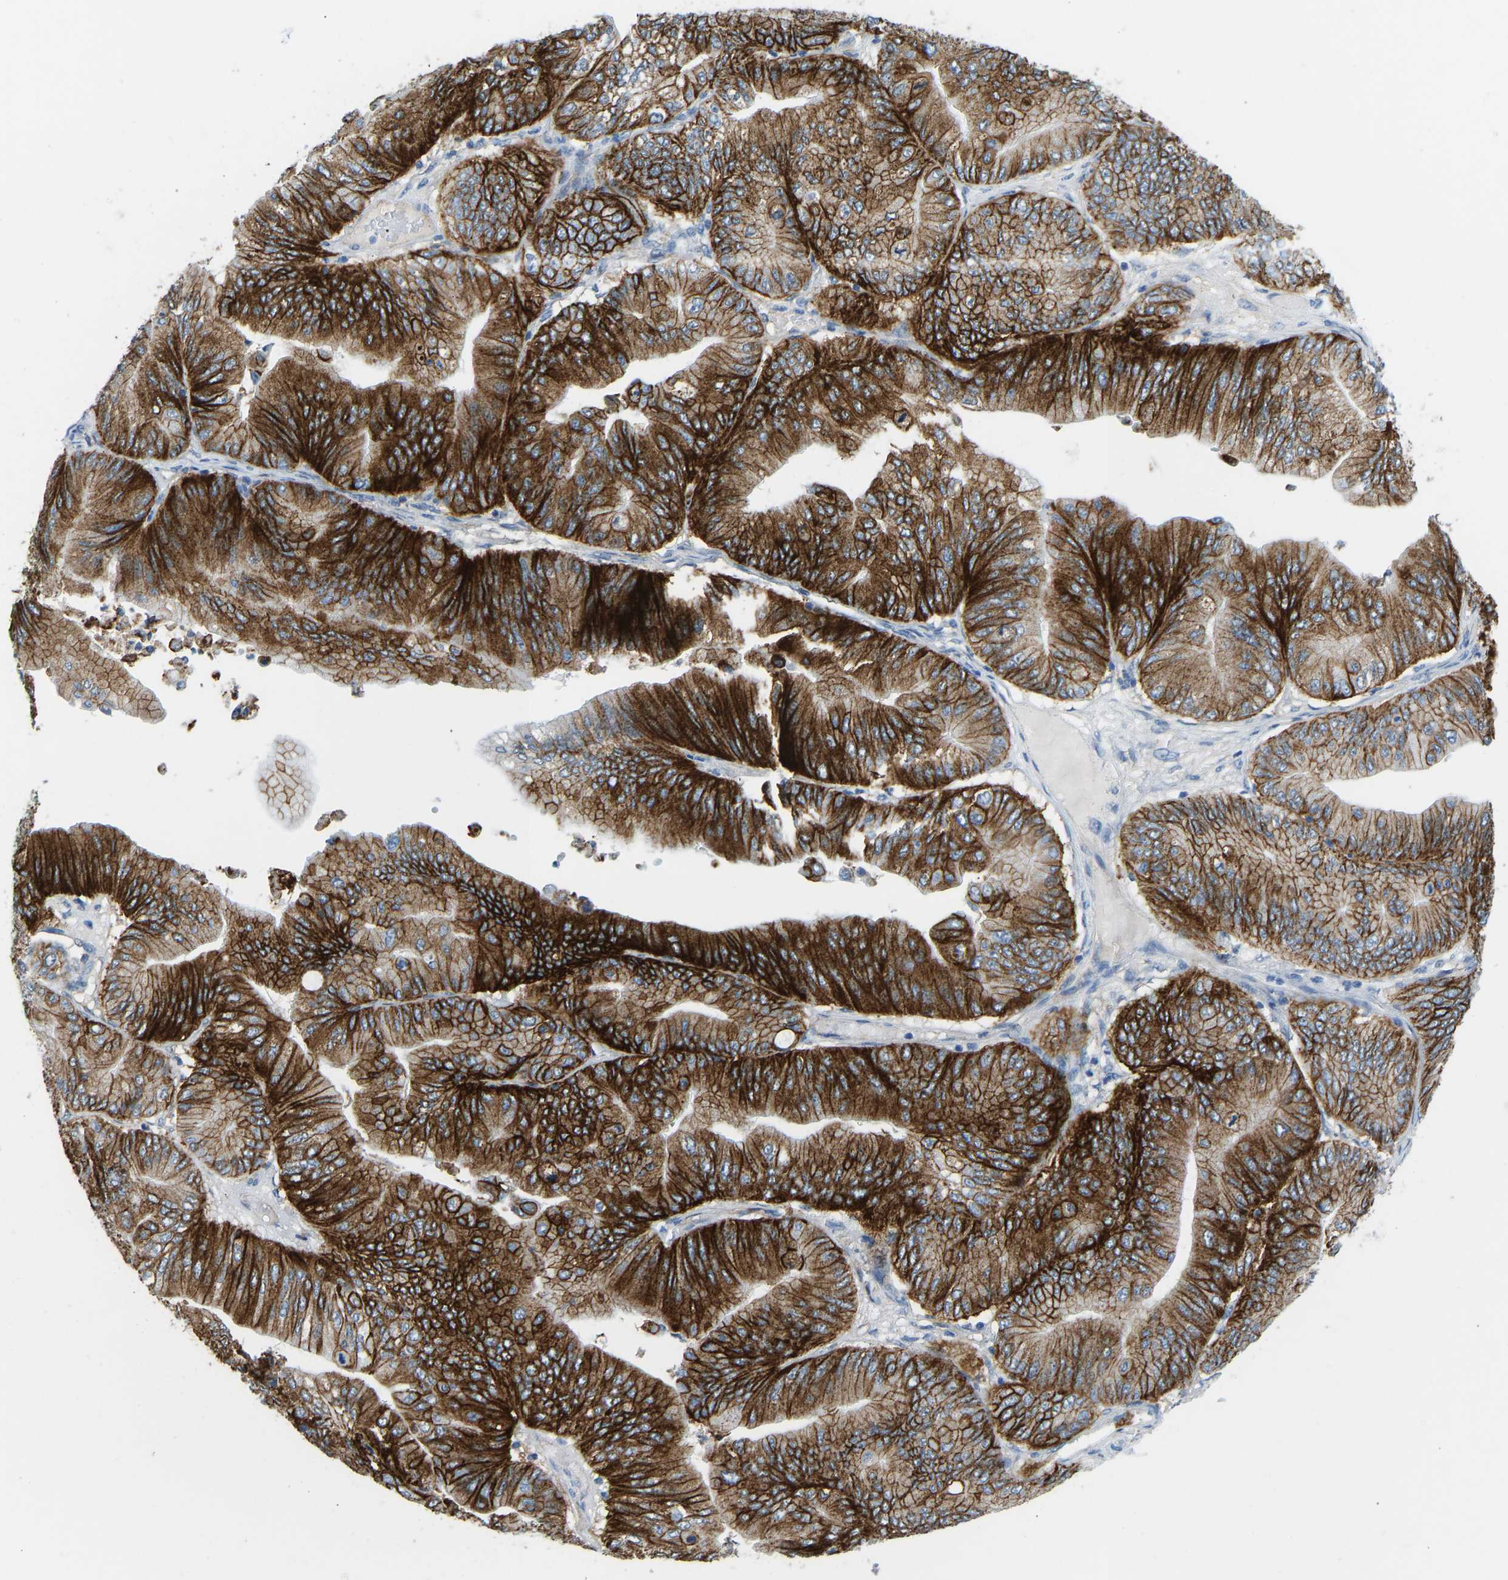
{"staining": {"intensity": "strong", "quantity": ">75%", "location": "cytoplasmic/membranous"}, "tissue": "ovarian cancer", "cell_type": "Tumor cells", "image_type": "cancer", "snomed": [{"axis": "morphology", "description": "Cystadenocarcinoma, mucinous, NOS"}, {"axis": "topography", "description": "Ovary"}], "caption": "A photomicrograph showing strong cytoplasmic/membranous staining in about >75% of tumor cells in ovarian mucinous cystadenocarcinoma, as visualized by brown immunohistochemical staining.", "gene": "ATP1A1", "patient": {"sex": "female", "age": 61}}